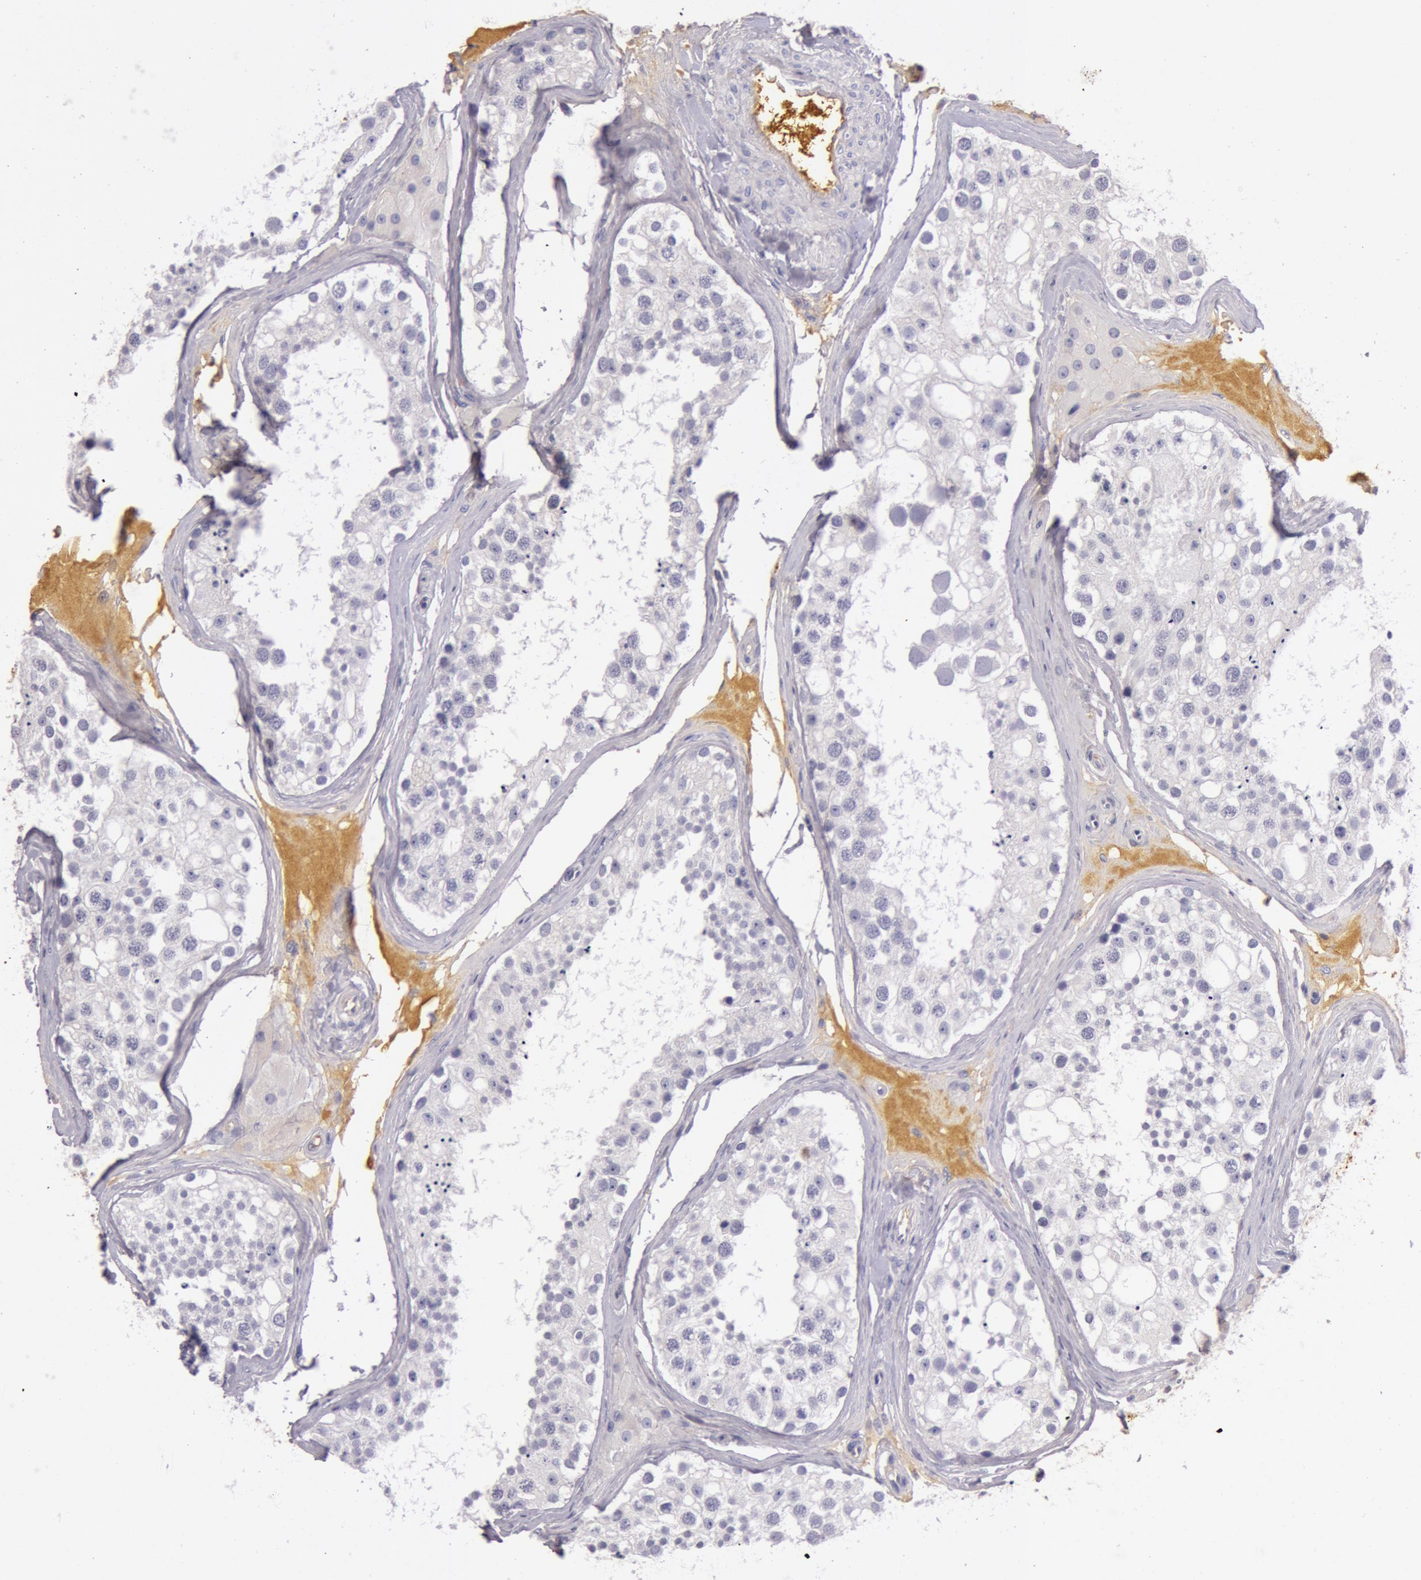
{"staining": {"intensity": "negative", "quantity": "none", "location": "none"}, "tissue": "testis", "cell_type": "Cells in seminiferous ducts", "image_type": "normal", "snomed": [{"axis": "morphology", "description": "Normal tissue, NOS"}, {"axis": "topography", "description": "Testis"}], "caption": "Photomicrograph shows no significant protein positivity in cells in seminiferous ducts of benign testis. (Immunohistochemistry, brightfield microscopy, high magnification).", "gene": "C4BPA", "patient": {"sex": "male", "age": 68}}